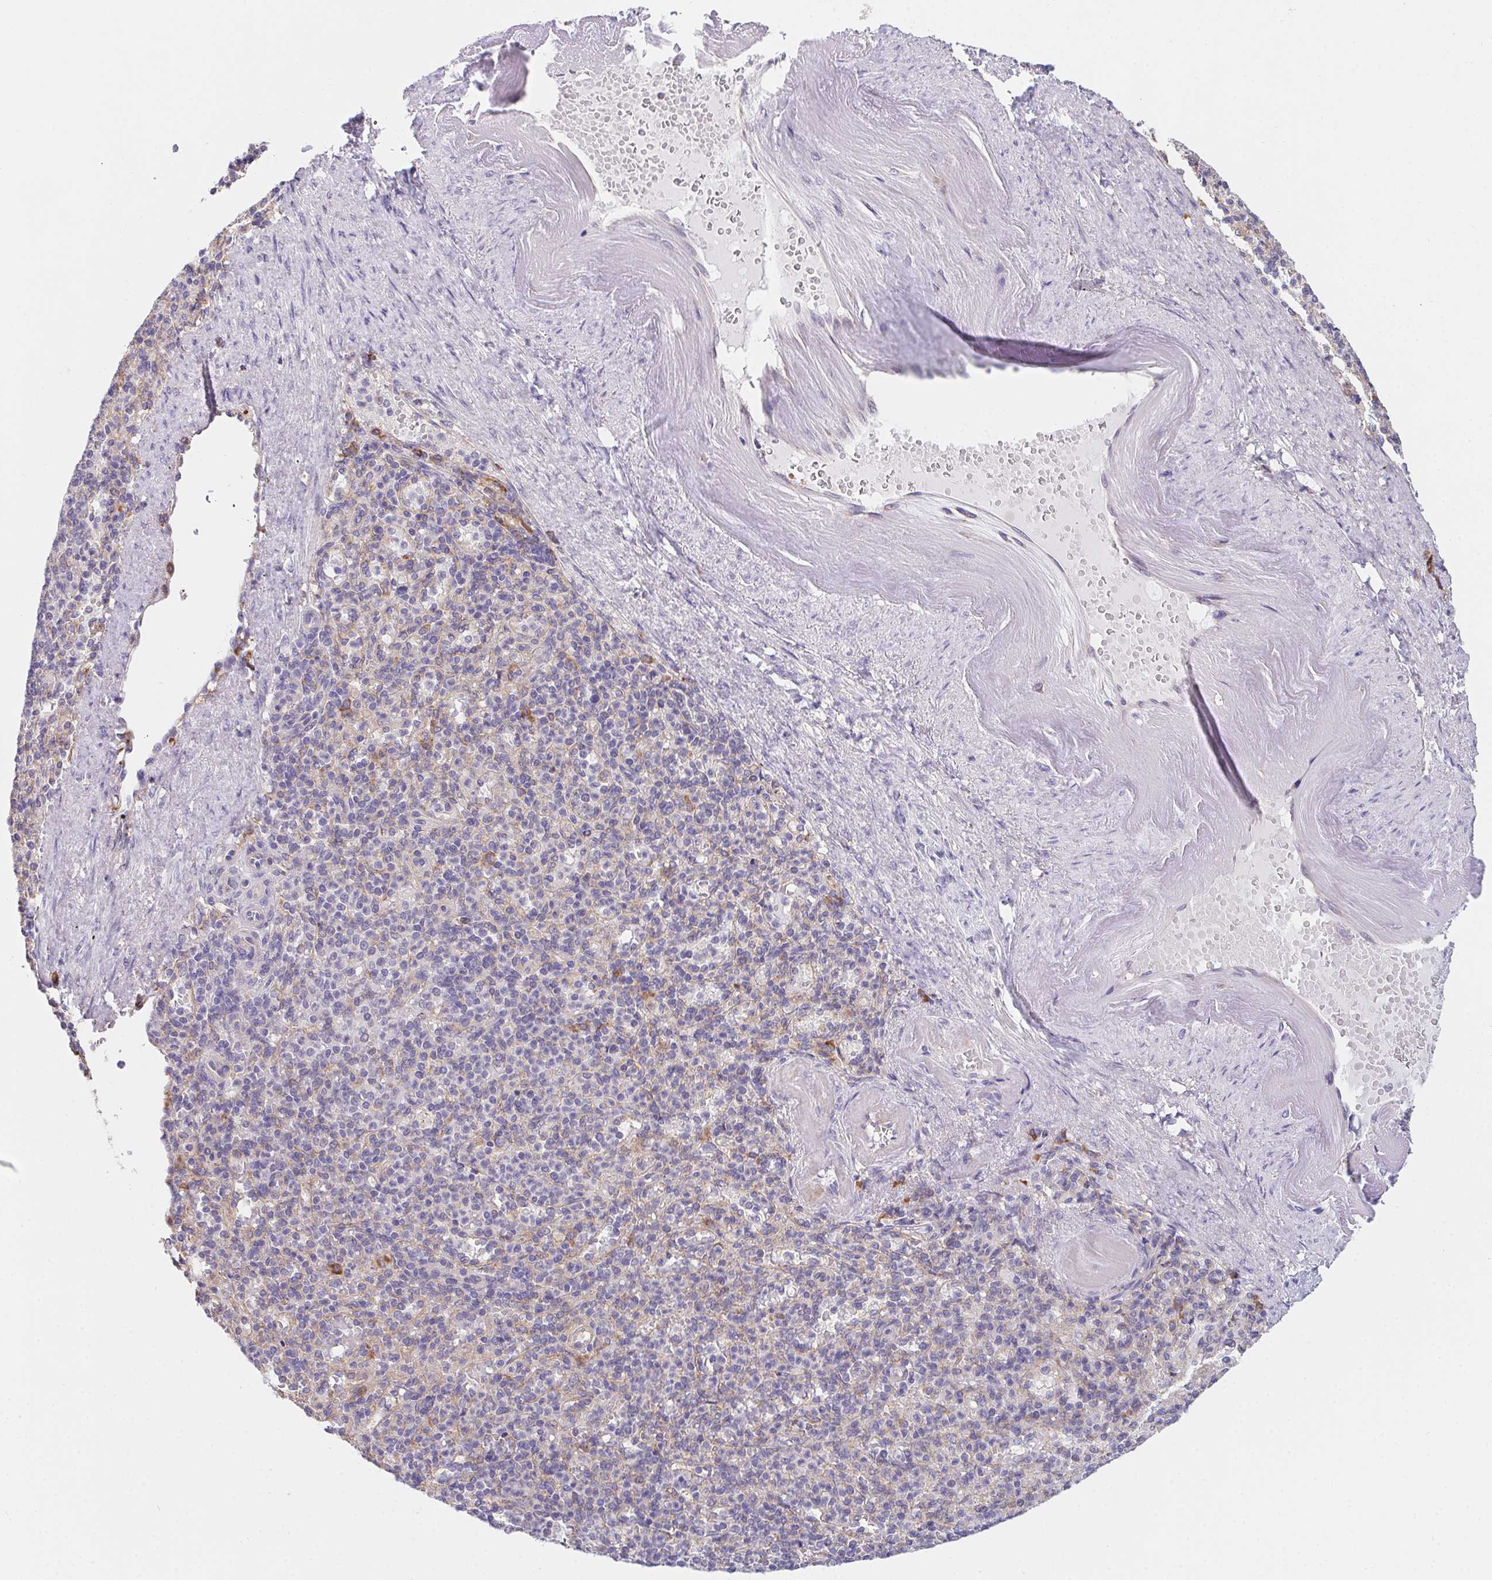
{"staining": {"intensity": "moderate", "quantity": "<25%", "location": "cytoplasmic/membranous"}, "tissue": "spleen", "cell_type": "Cells in red pulp", "image_type": "normal", "snomed": [{"axis": "morphology", "description": "Normal tissue, NOS"}, {"axis": "topography", "description": "Spleen"}], "caption": "Immunohistochemical staining of normal spleen shows <25% levels of moderate cytoplasmic/membranous protein positivity in approximately <25% of cells in red pulp.", "gene": "ADAM8", "patient": {"sex": "female", "age": 74}}